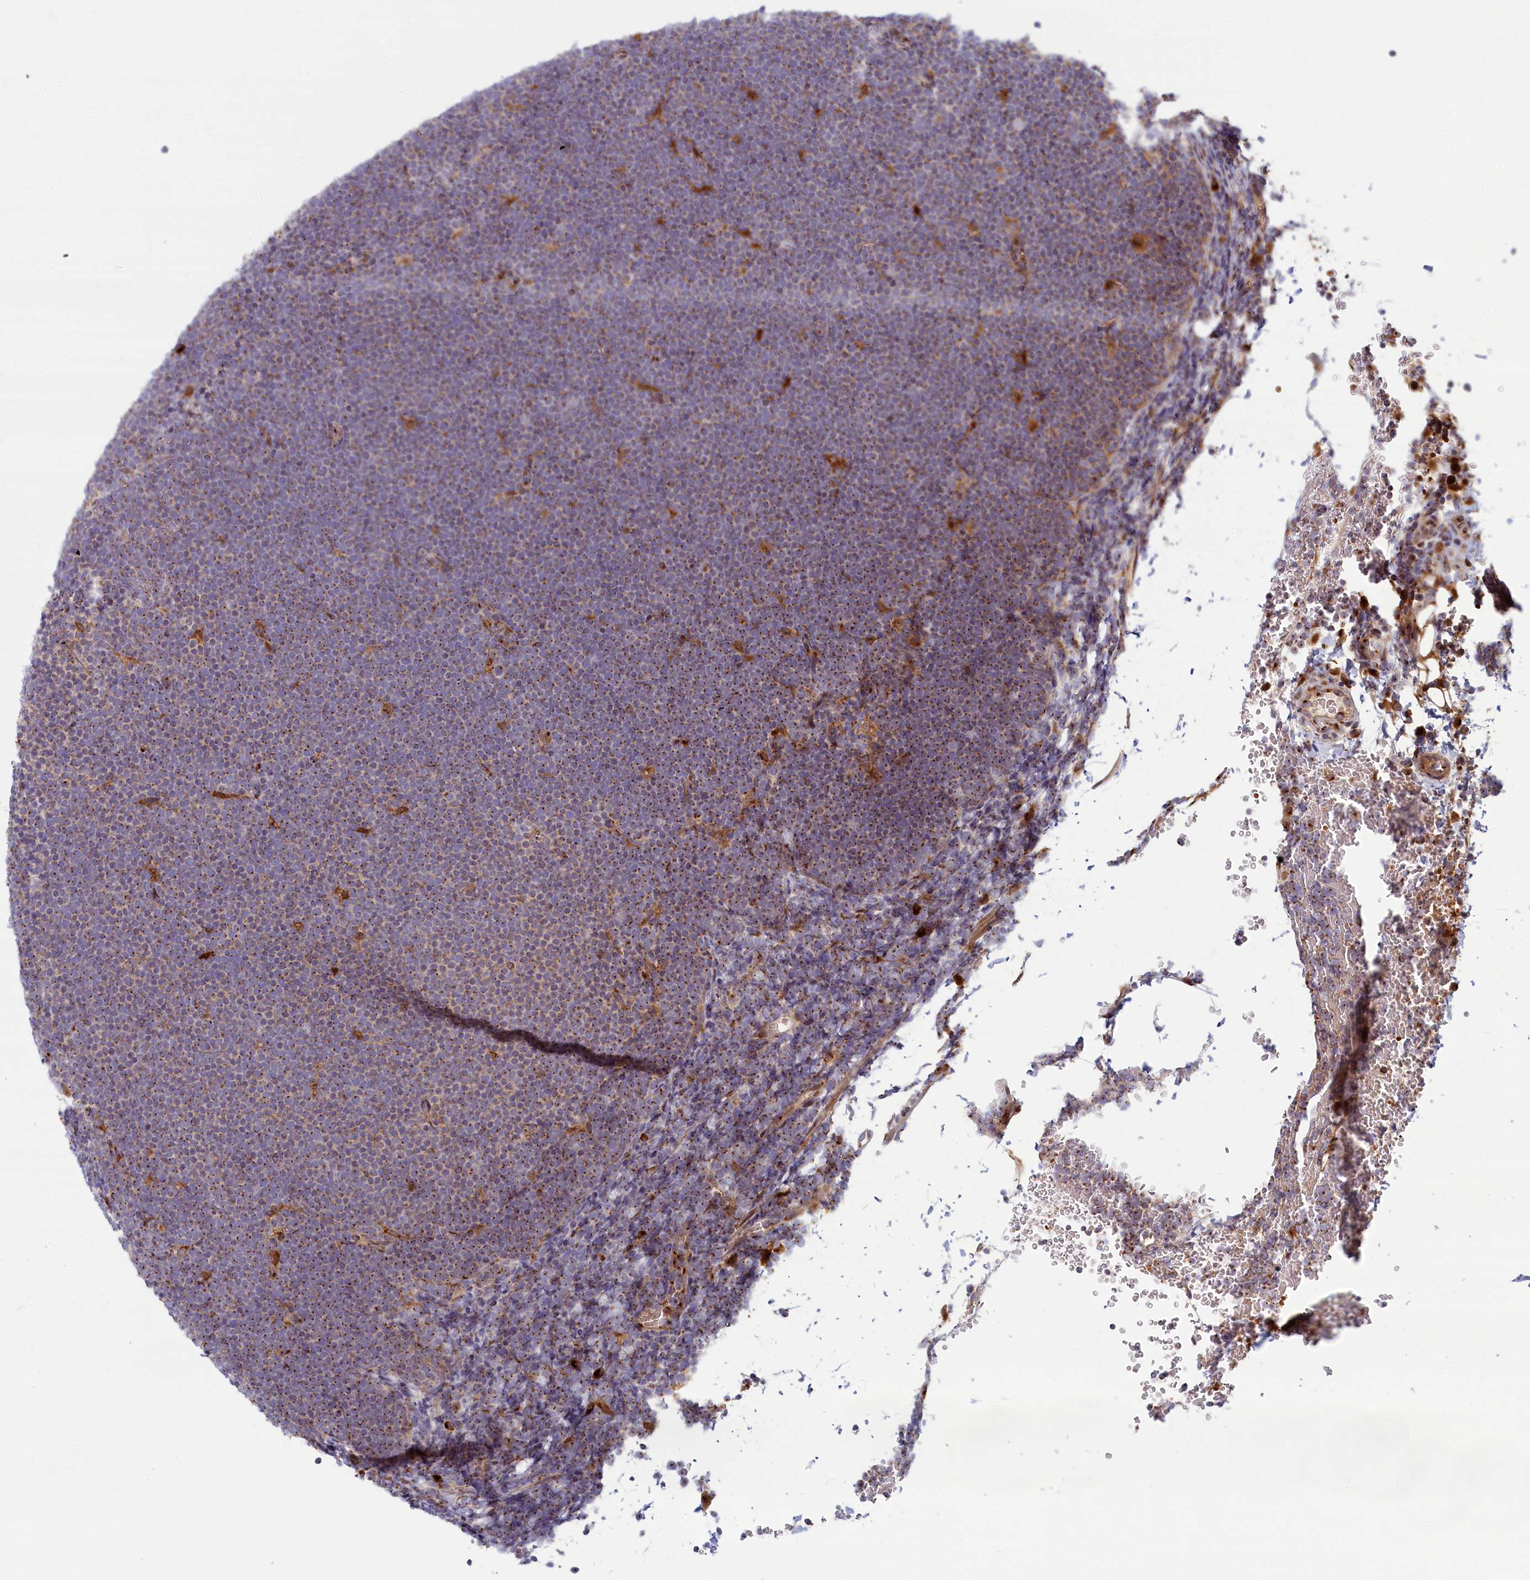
{"staining": {"intensity": "moderate", "quantity": "25%-75%", "location": "cytoplasmic/membranous"}, "tissue": "lymphoma", "cell_type": "Tumor cells", "image_type": "cancer", "snomed": [{"axis": "morphology", "description": "Malignant lymphoma, non-Hodgkin's type, High grade"}, {"axis": "topography", "description": "Lymph node"}], "caption": "Lymphoma stained for a protein exhibits moderate cytoplasmic/membranous positivity in tumor cells.", "gene": "BLVRB", "patient": {"sex": "male", "age": 13}}